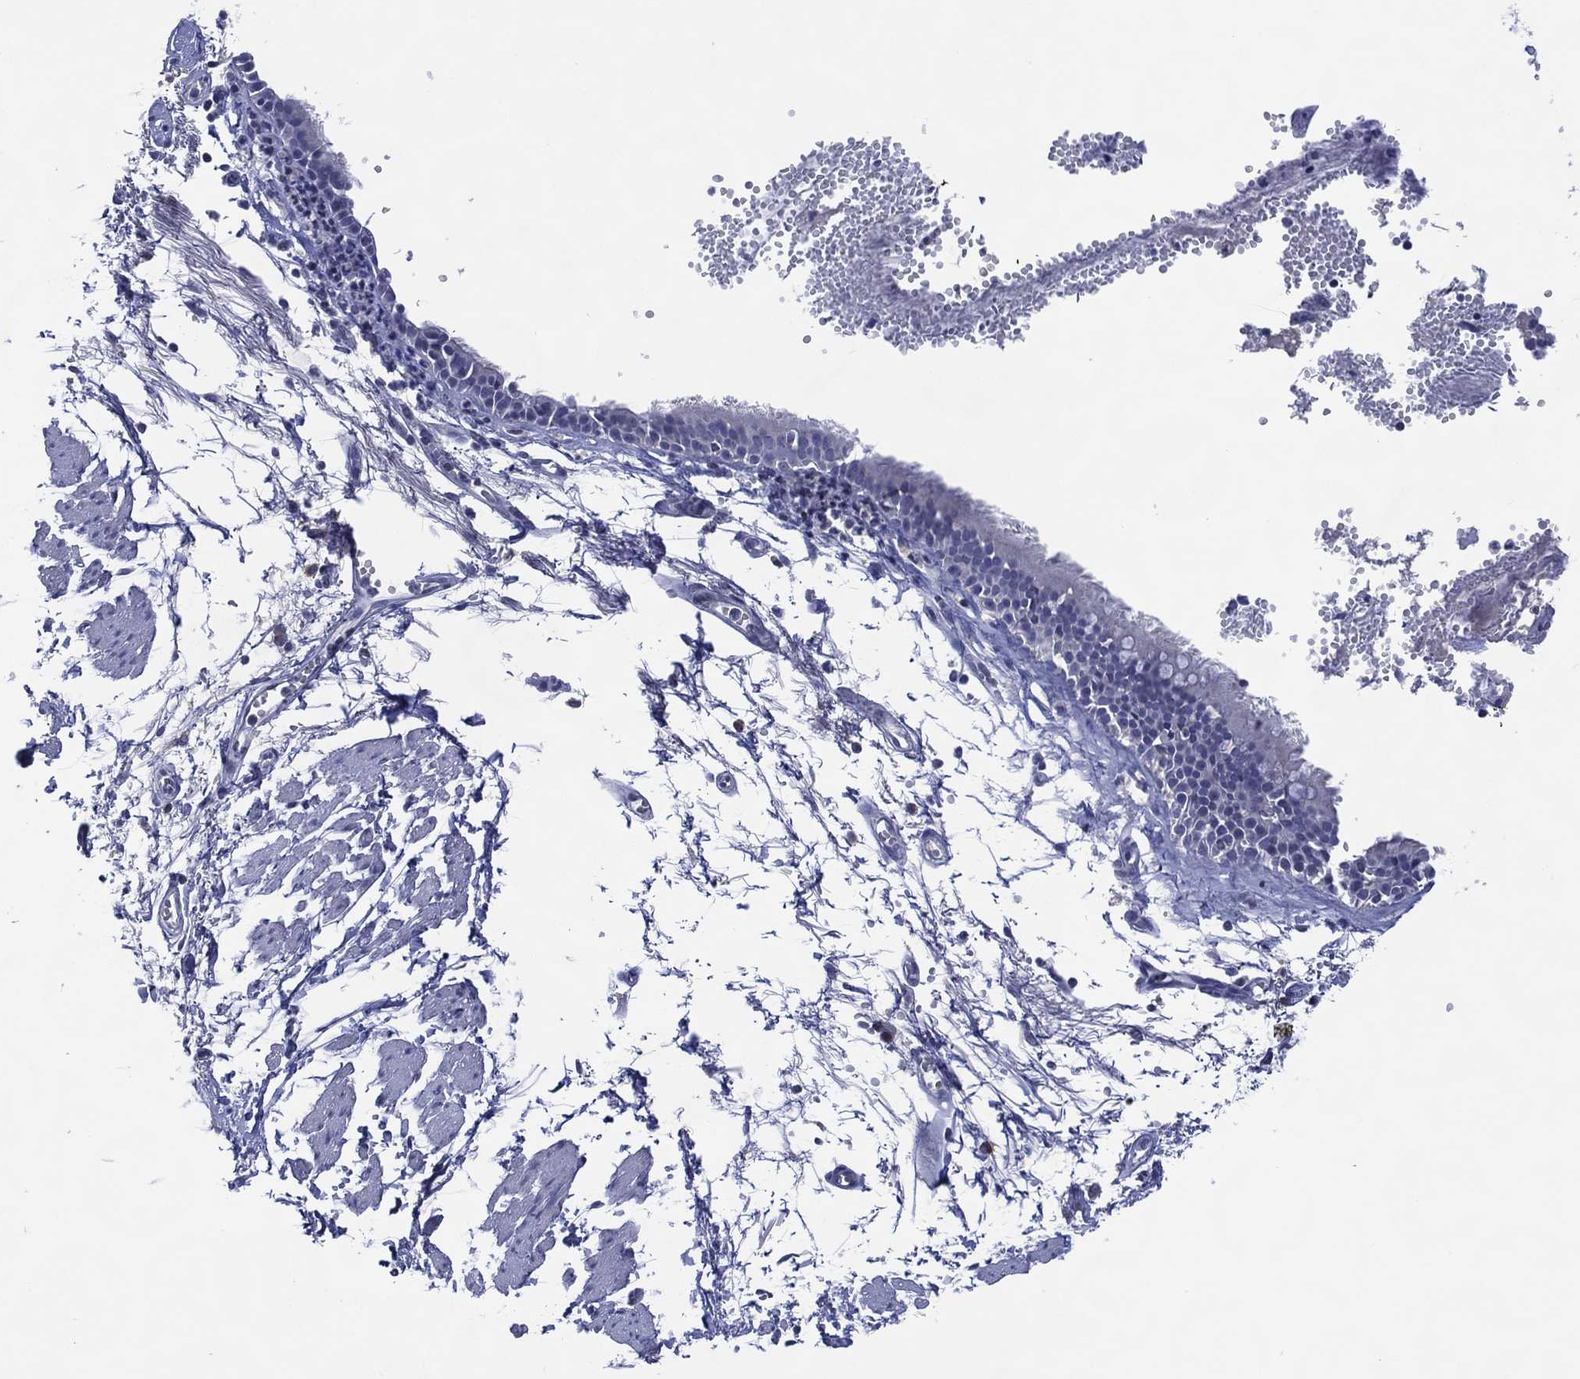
{"staining": {"intensity": "negative", "quantity": "none", "location": "none"}, "tissue": "adipose tissue", "cell_type": "Adipocytes", "image_type": "normal", "snomed": [{"axis": "morphology", "description": "Normal tissue, NOS"}, {"axis": "morphology", "description": "Squamous cell carcinoma, NOS"}, {"axis": "topography", "description": "Cartilage tissue"}, {"axis": "topography", "description": "Lung"}], "caption": "DAB immunohistochemical staining of normal human adipose tissue reveals no significant staining in adipocytes. (Immunohistochemistry, brightfield microscopy, high magnification).", "gene": "USP26", "patient": {"sex": "male", "age": 66}}